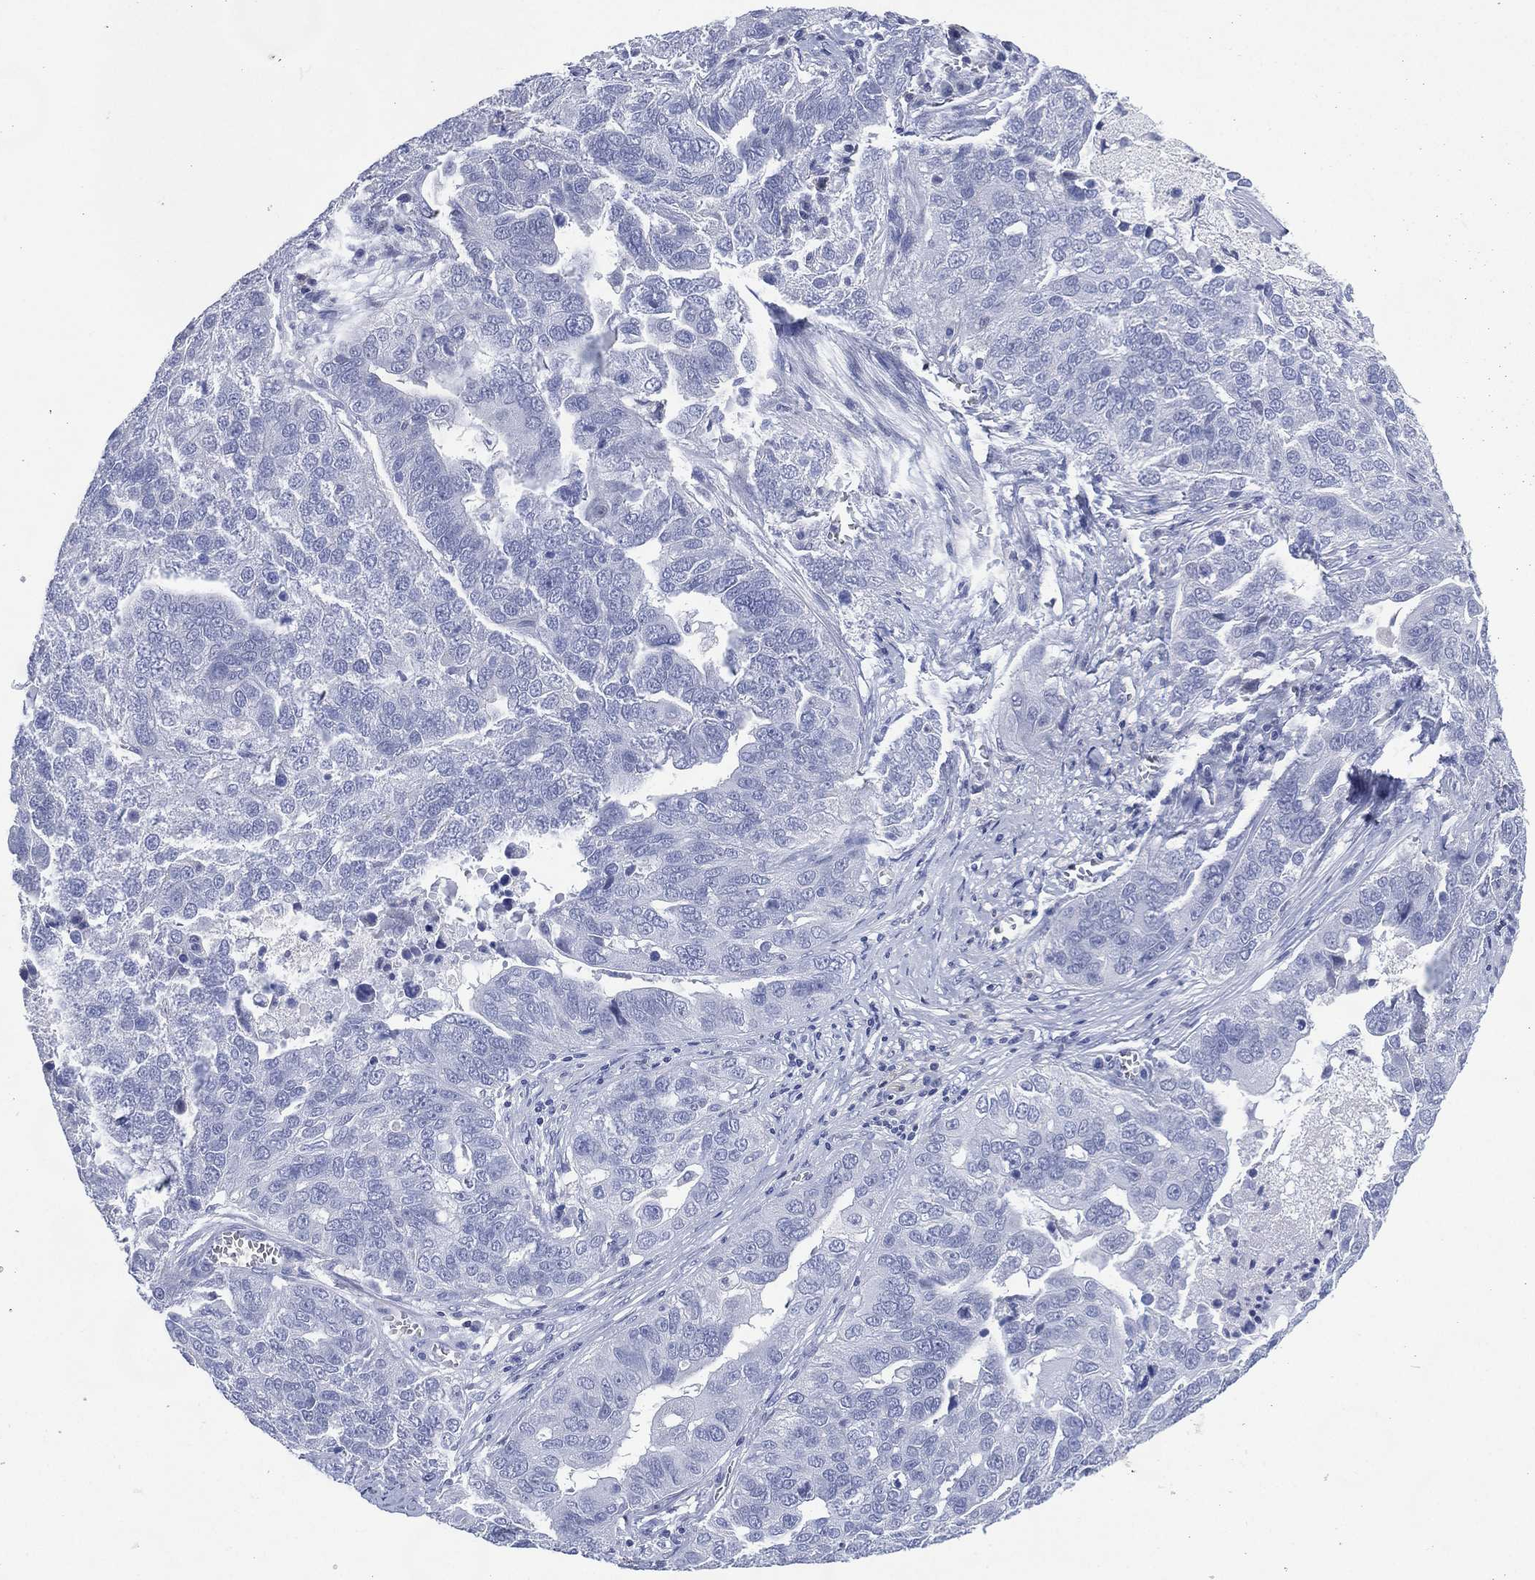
{"staining": {"intensity": "negative", "quantity": "none", "location": "none"}, "tissue": "ovarian cancer", "cell_type": "Tumor cells", "image_type": "cancer", "snomed": [{"axis": "morphology", "description": "Carcinoma, endometroid"}, {"axis": "topography", "description": "Soft tissue"}, {"axis": "topography", "description": "Ovary"}], "caption": "Image shows no protein expression in tumor cells of endometroid carcinoma (ovarian) tissue.", "gene": "TMEM247", "patient": {"sex": "female", "age": 52}}